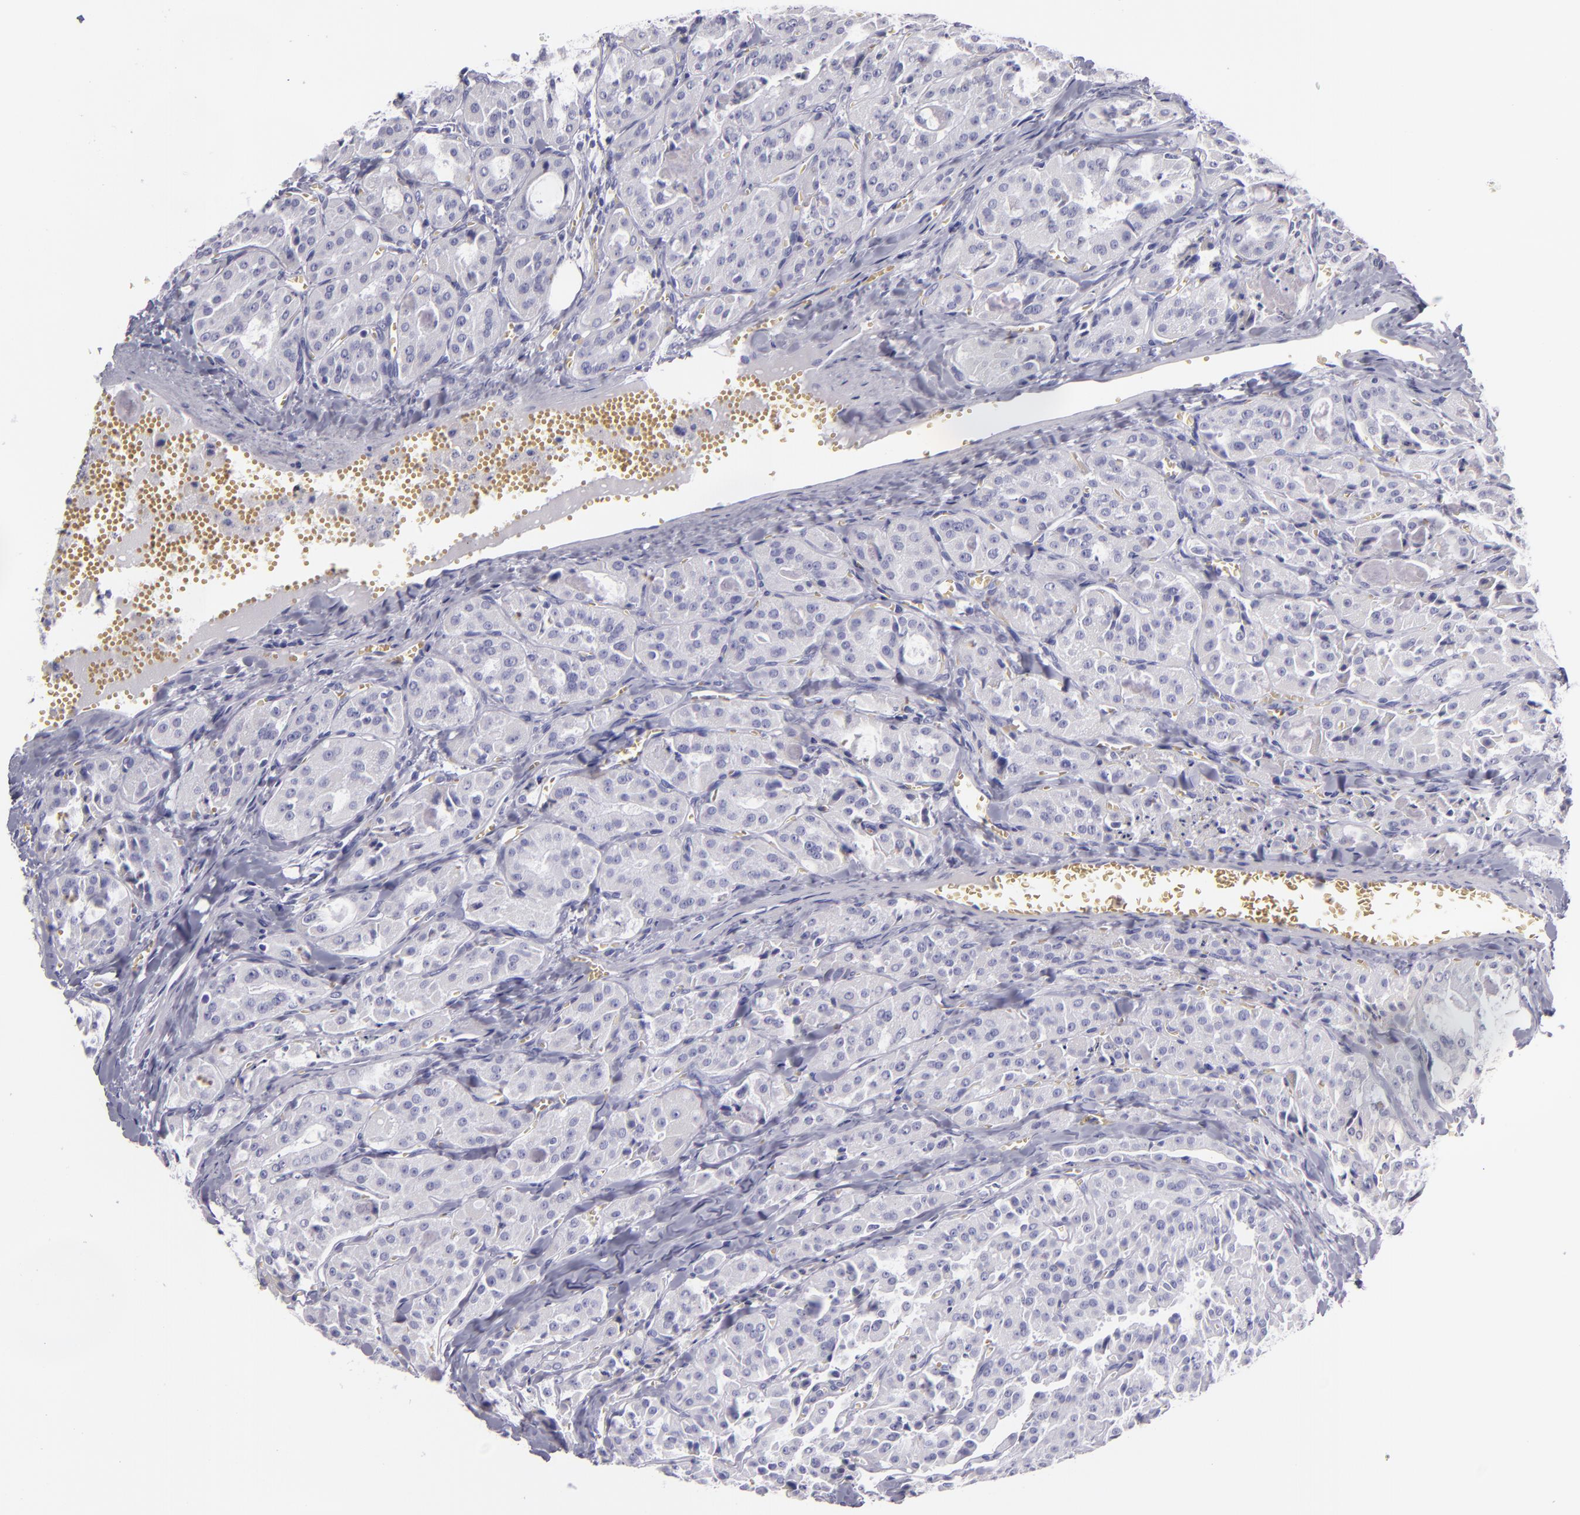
{"staining": {"intensity": "negative", "quantity": "none", "location": "none"}, "tissue": "thyroid cancer", "cell_type": "Tumor cells", "image_type": "cancer", "snomed": [{"axis": "morphology", "description": "Carcinoma, NOS"}, {"axis": "topography", "description": "Thyroid gland"}], "caption": "Immunohistochemistry image of neoplastic tissue: human thyroid cancer (carcinoma) stained with DAB (3,3'-diaminobenzidine) displays no significant protein positivity in tumor cells.", "gene": "CR2", "patient": {"sex": "male", "age": 76}}